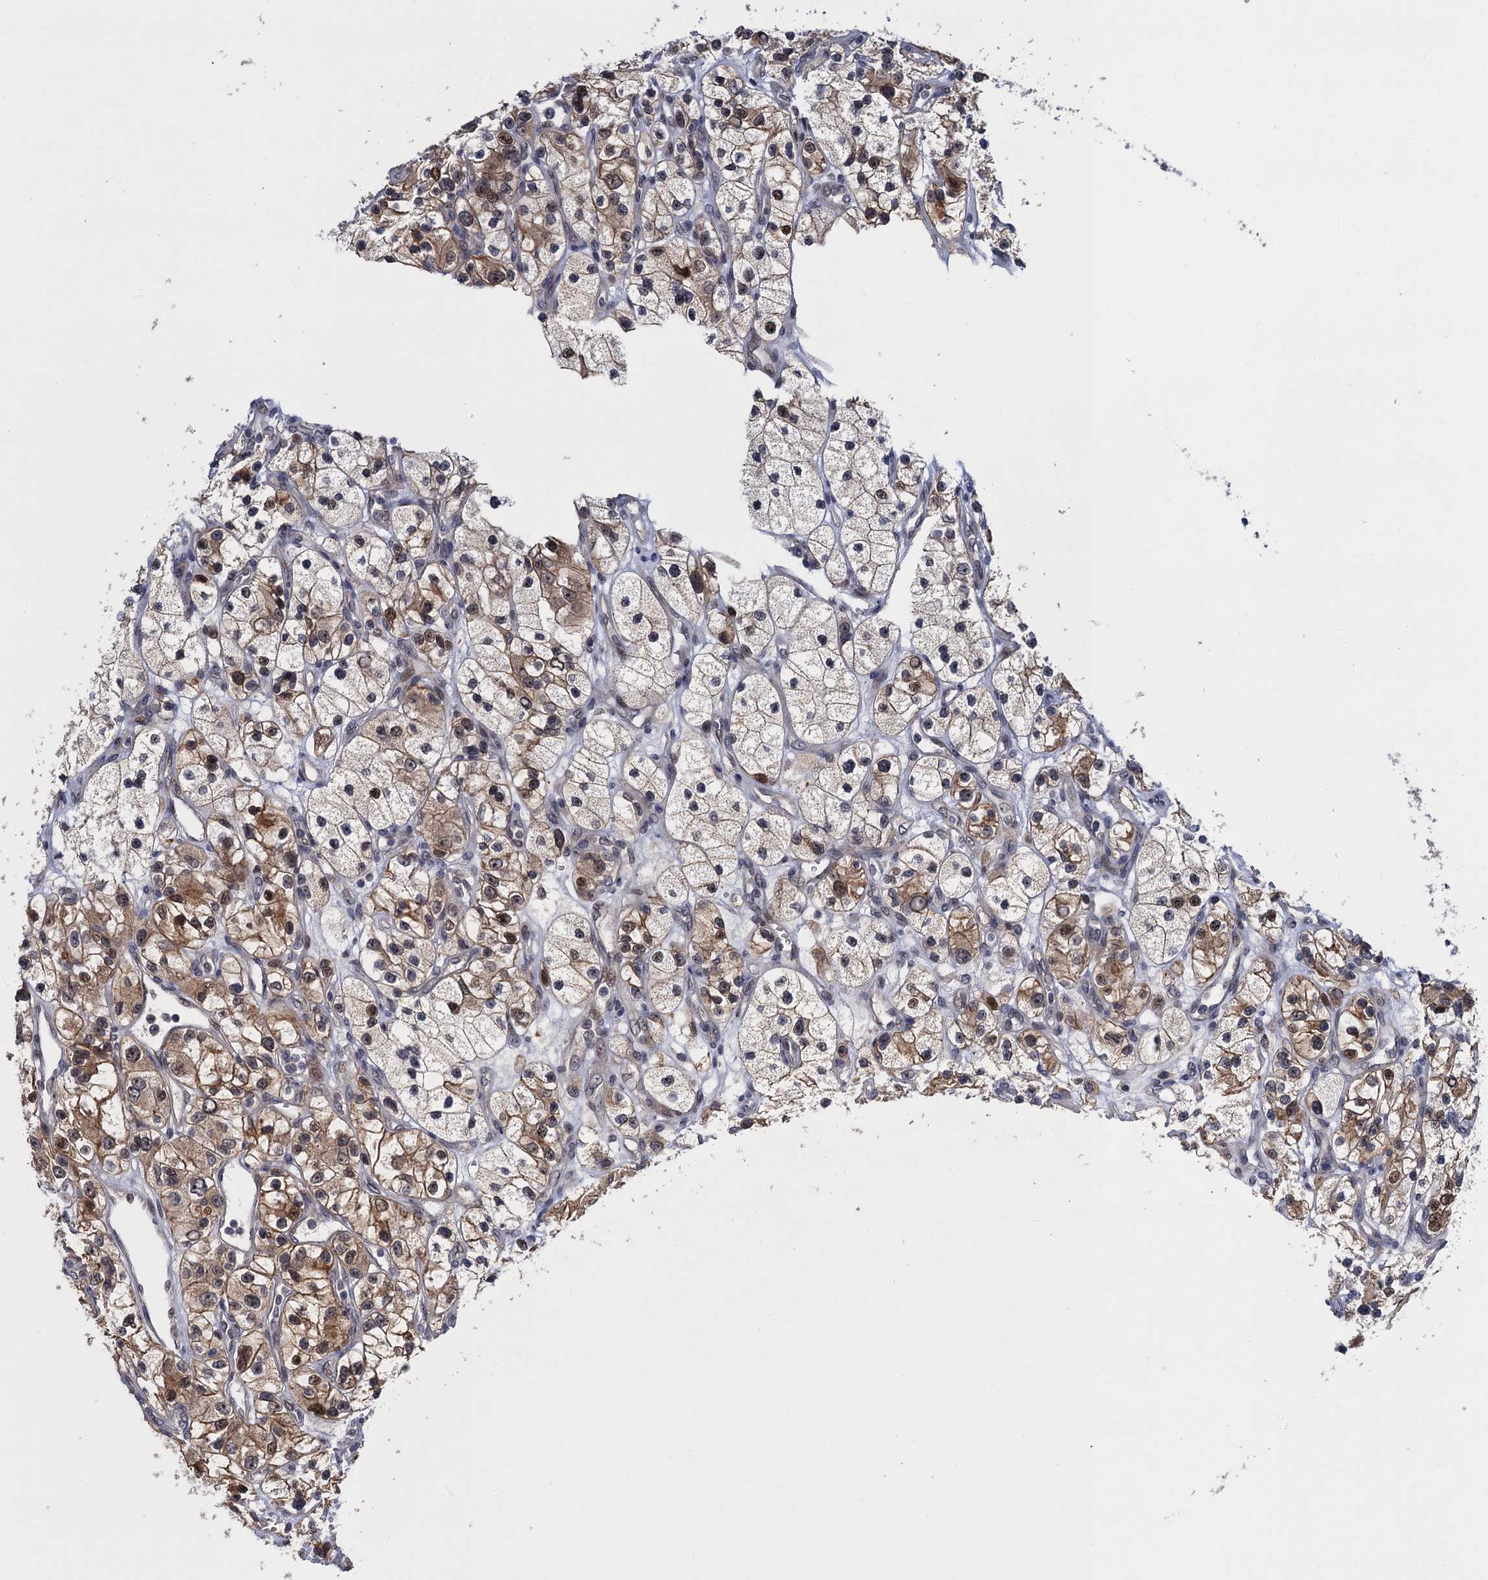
{"staining": {"intensity": "moderate", "quantity": "25%-75%", "location": "cytoplasmic/membranous,nuclear"}, "tissue": "renal cancer", "cell_type": "Tumor cells", "image_type": "cancer", "snomed": [{"axis": "morphology", "description": "Adenocarcinoma, NOS"}, {"axis": "topography", "description": "Kidney"}], "caption": "An immunohistochemistry (IHC) photomicrograph of tumor tissue is shown. Protein staining in brown labels moderate cytoplasmic/membranous and nuclear positivity in adenocarcinoma (renal) within tumor cells. (DAB IHC with brightfield microscopy, high magnification).", "gene": "ZAR1L", "patient": {"sex": "female", "age": 57}}